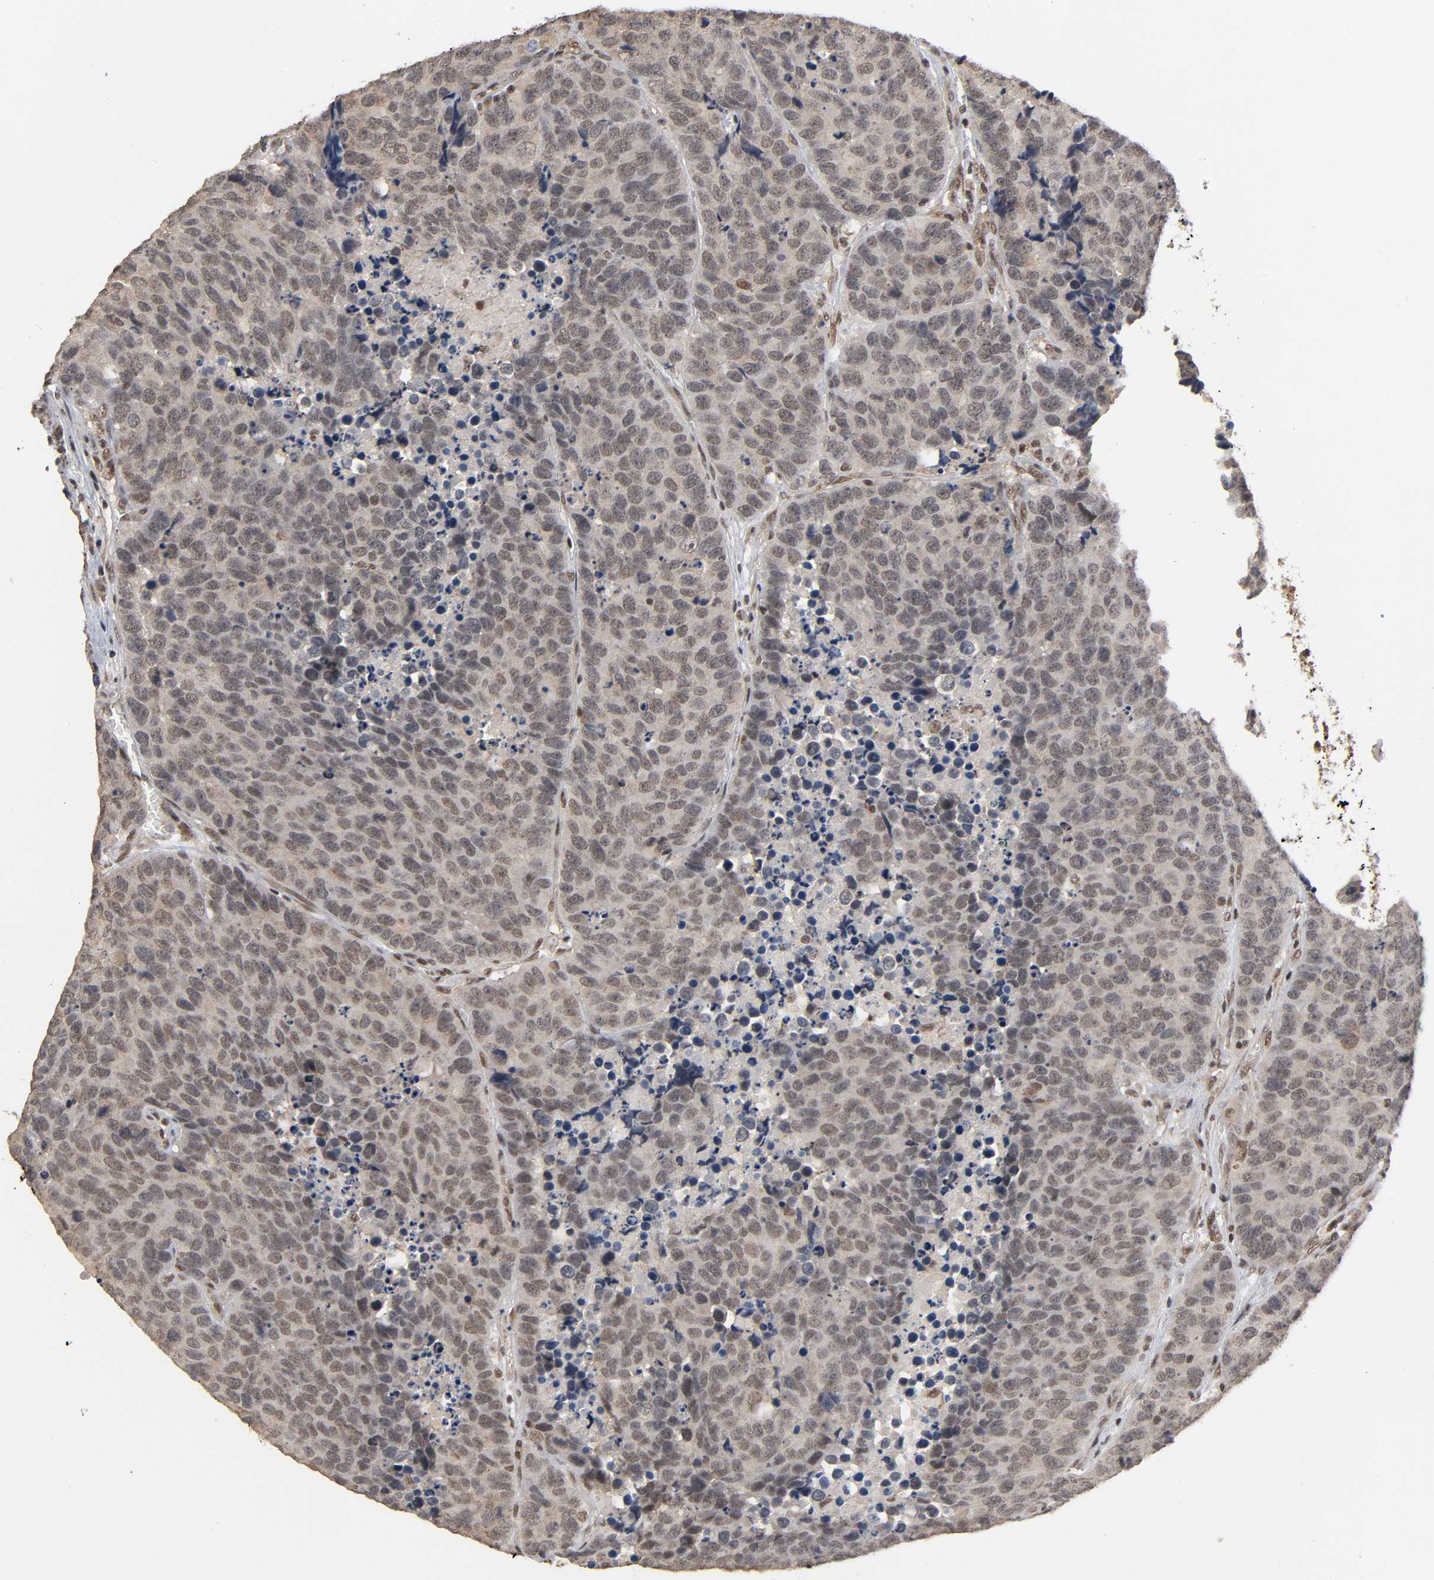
{"staining": {"intensity": "weak", "quantity": ">75%", "location": "cytoplasmic/membranous,nuclear"}, "tissue": "carcinoid", "cell_type": "Tumor cells", "image_type": "cancer", "snomed": [{"axis": "morphology", "description": "Carcinoid, malignant, NOS"}, {"axis": "topography", "description": "Lung"}], "caption": "IHC photomicrograph of human carcinoid (malignant) stained for a protein (brown), which exhibits low levels of weak cytoplasmic/membranous and nuclear expression in approximately >75% of tumor cells.", "gene": "ZNF384", "patient": {"sex": "male", "age": 60}}